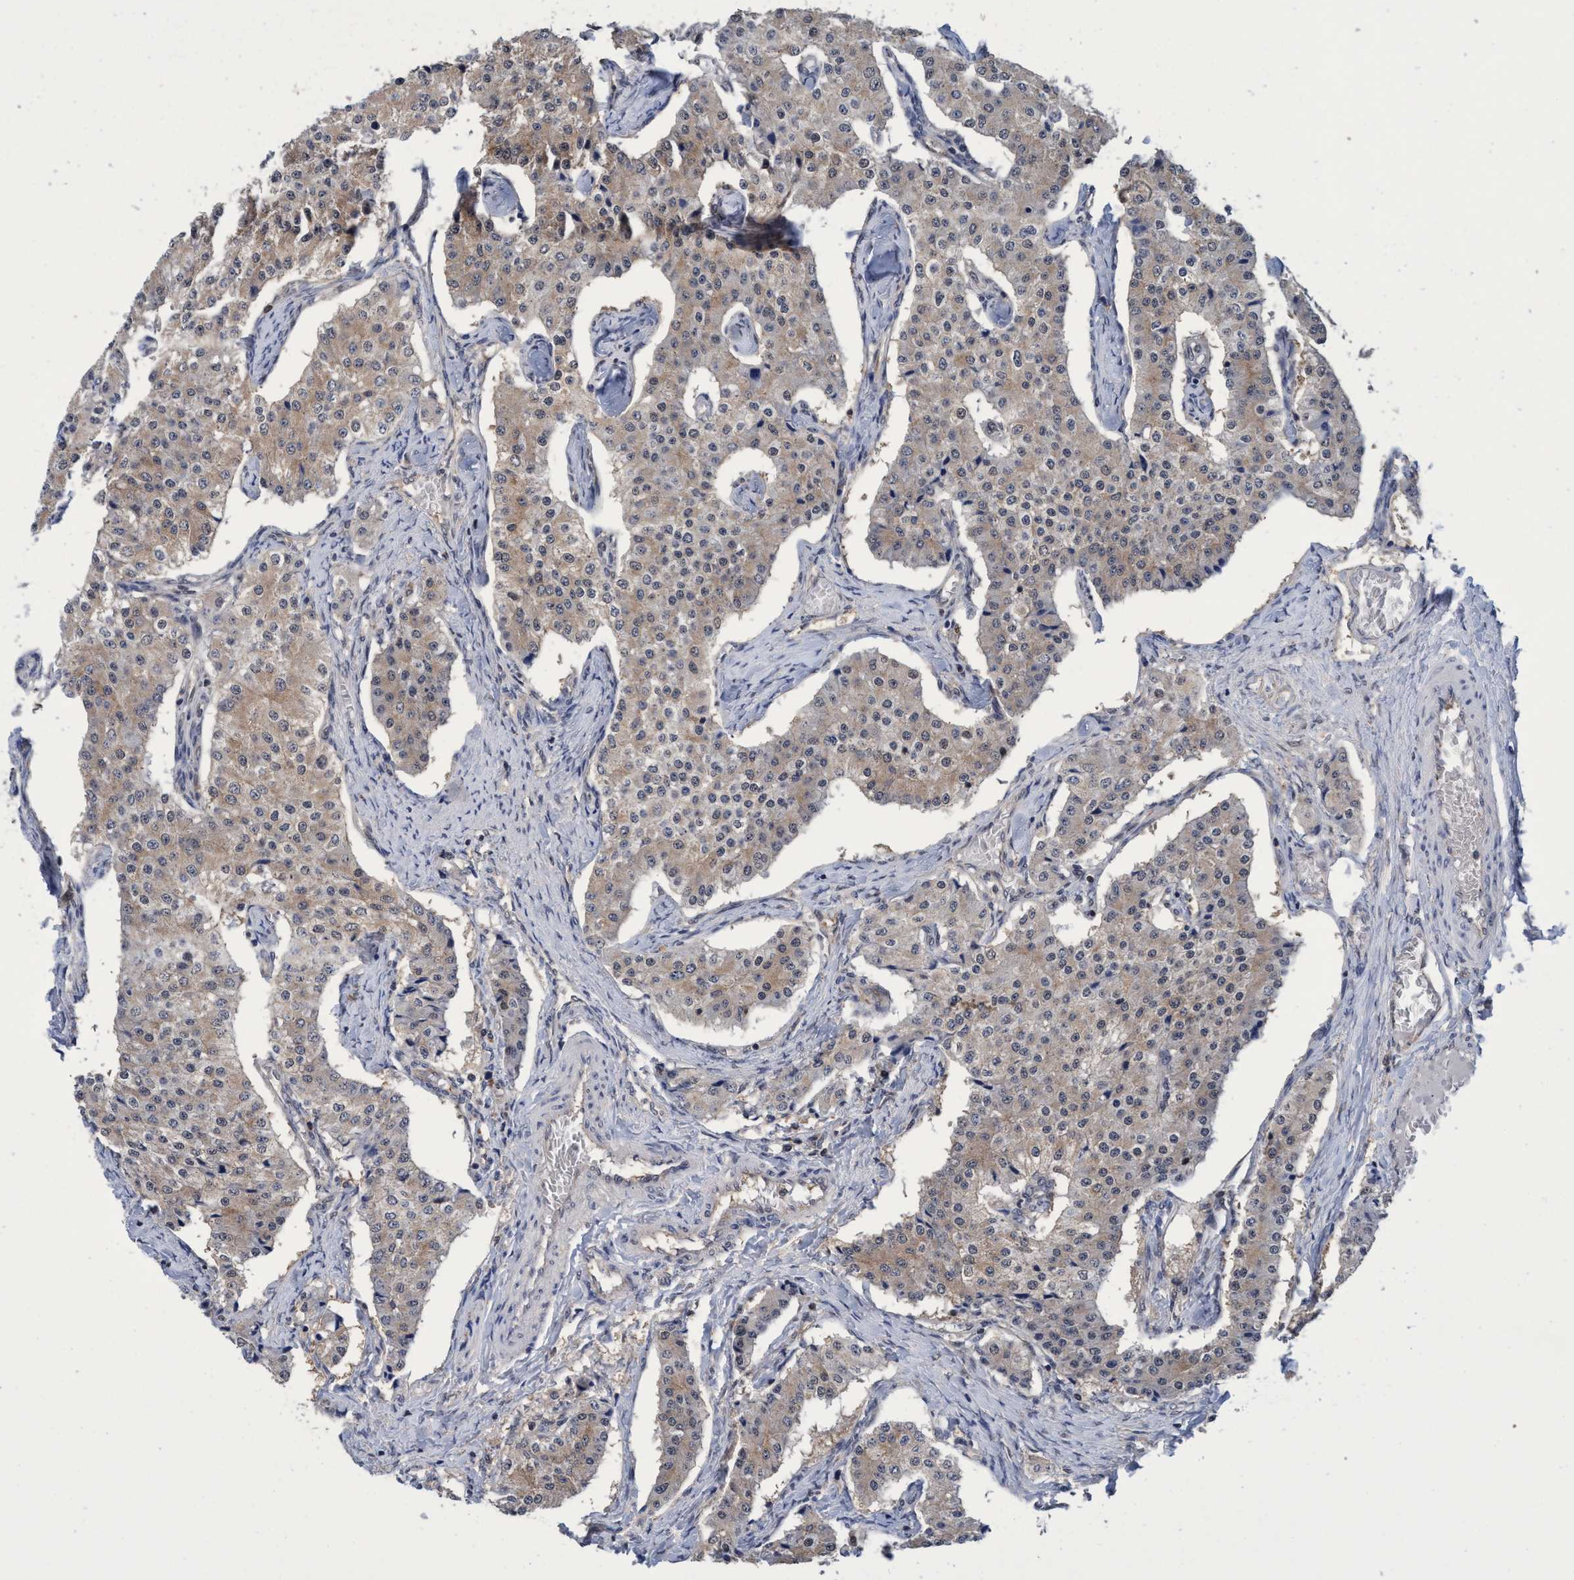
{"staining": {"intensity": "weak", "quantity": ">75%", "location": "cytoplasmic/membranous"}, "tissue": "carcinoid", "cell_type": "Tumor cells", "image_type": "cancer", "snomed": [{"axis": "morphology", "description": "Carcinoid, malignant, NOS"}, {"axis": "topography", "description": "Colon"}], "caption": "Carcinoid (malignant) stained with DAB (3,3'-diaminobenzidine) immunohistochemistry (IHC) exhibits low levels of weak cytoplasmic/membranous expression in about >75% of tumor cells. (Brightfield microscopy of DAB IHC at high magnification).", "gene": "PSMD12", "patient": {"sex": "female", "age": 52}}